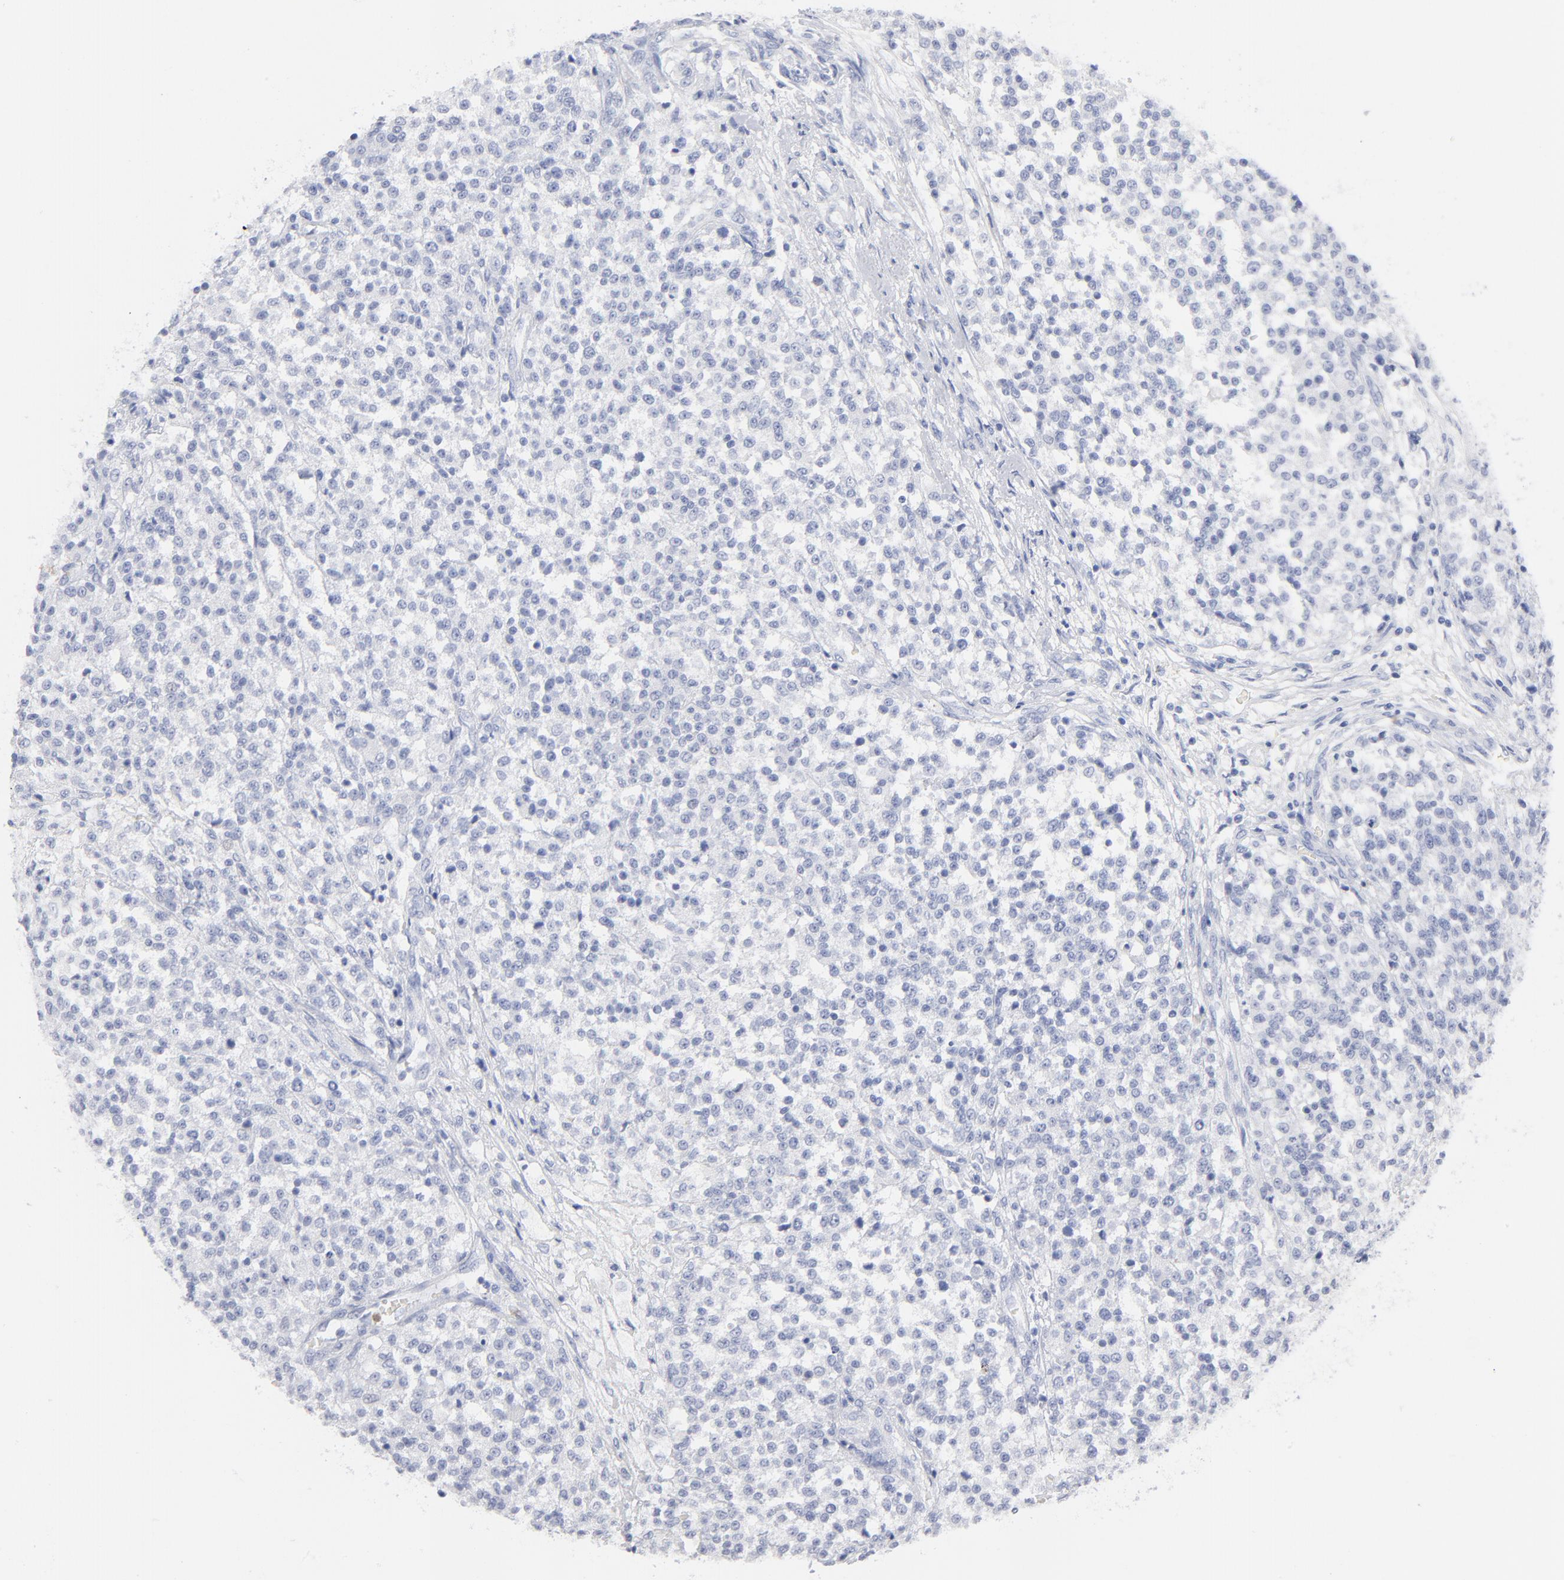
{"staining": {"intensity": "negative", "quantity": "none", "location": "none"}, "tissue": "testis cancer", "cell_type": "Tumor cells", "image_type": "cancer", "snomed": [{"axis": "morphology", "description": "Seminoma, NOS"}, {"axis": "topography", "description": "Testis"}], "caption": "The photomicrograph exhibits no staining of tumor cells in testis seminoma.", "gene": "ARG1", "patient": {"sex": "male", "age": 59}}